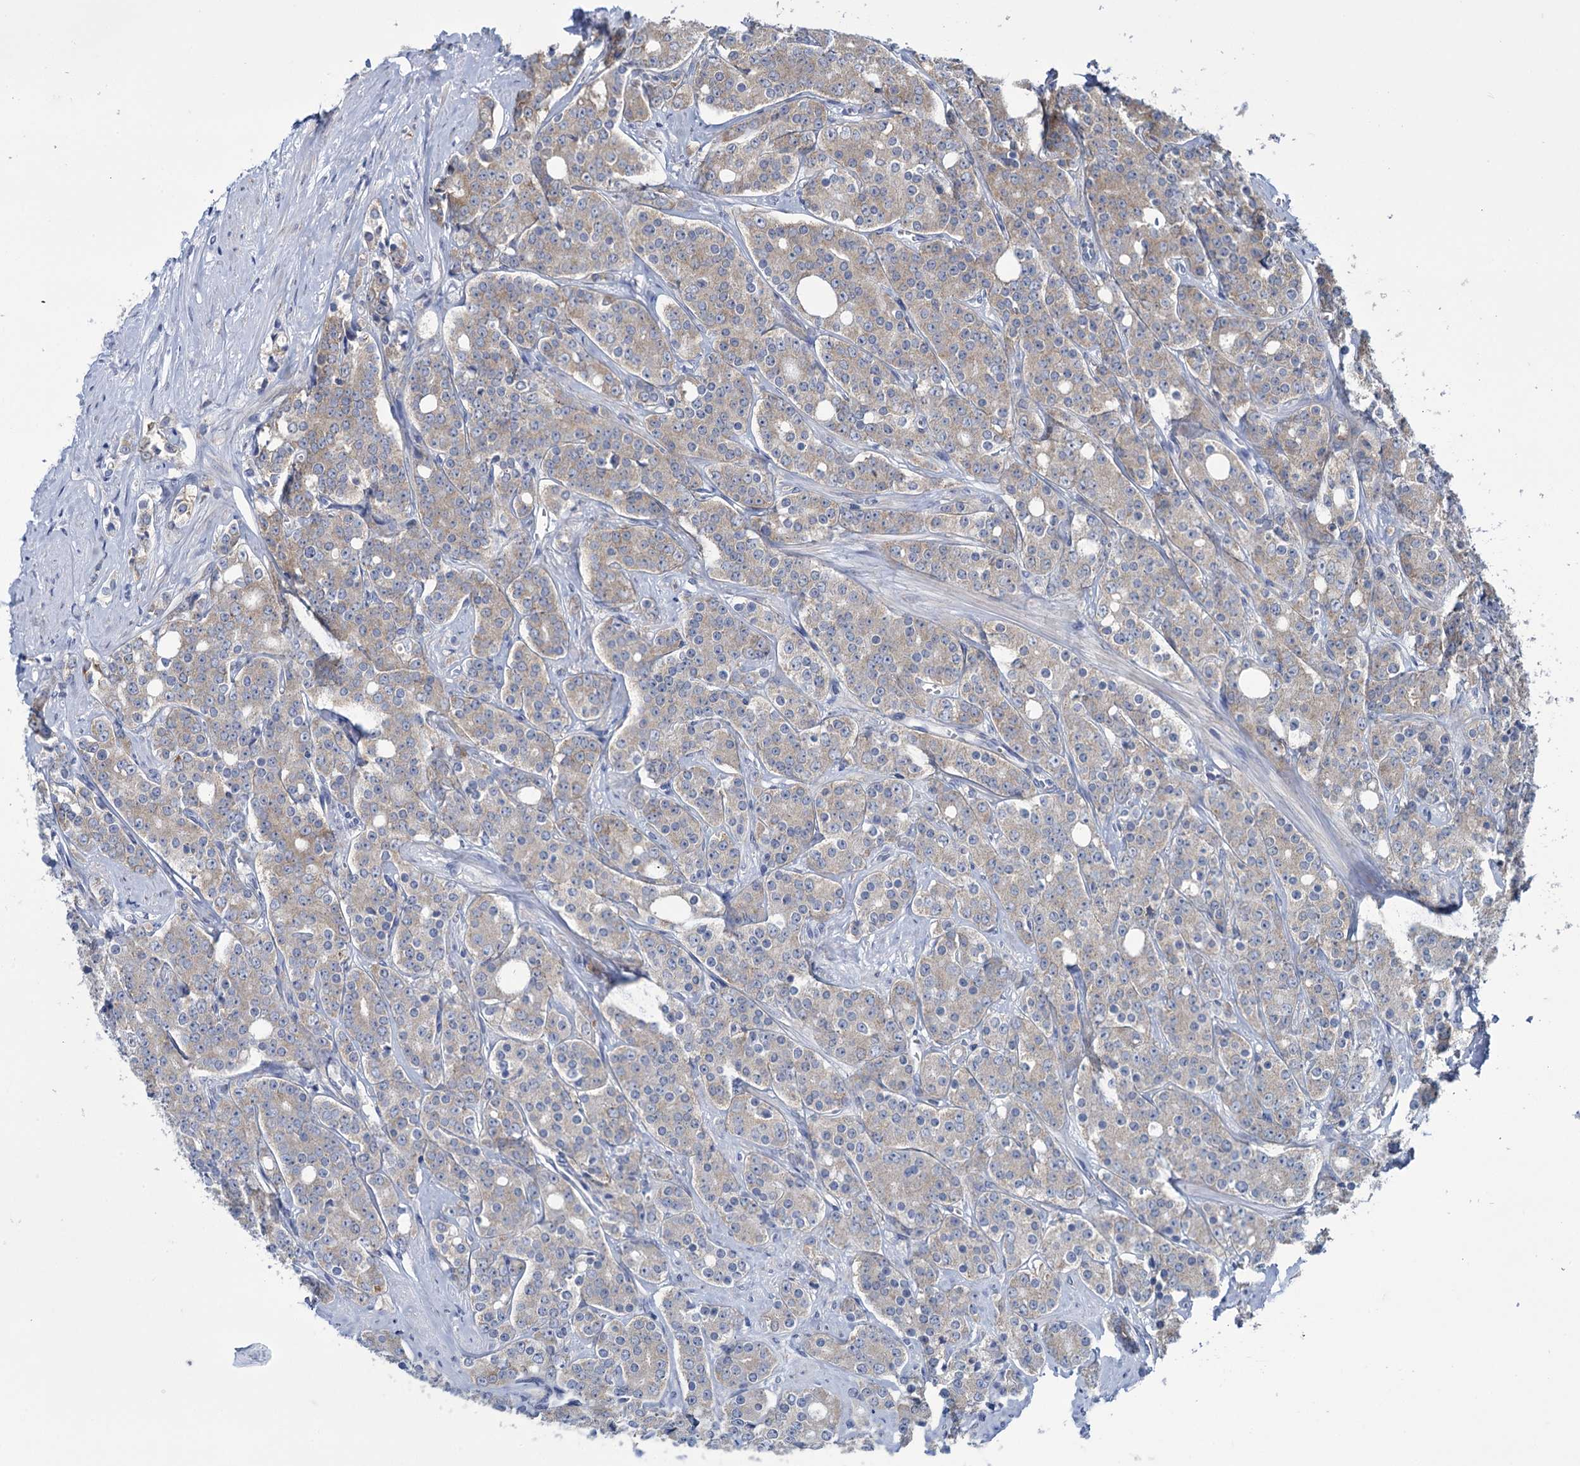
{"staining": {"intensity": "moderate", "quantity": "25%-75%", "location": "cytoplasmic/membranous"}, "tissue": "prostate cancer", "cell_type": "Tumor cells", "image_type": "cancer", "snomed": [{"axis": "morphology", "description": "Adenocarcinoma, High grade"}, {"axis": "topography", "description": "Prostate"}], "caption": "Tumor cells demonstrate medium levels of moderate cytoplasmic/membranous staining in approximately 25%-75% of cells in adenocarcinoma (high-grade) (prostate). (brown staining indicates protein expression, while blue staining denotes nuclei).", "gene": "GSTM2", "patient": {"sex": "male", "age": 62}}